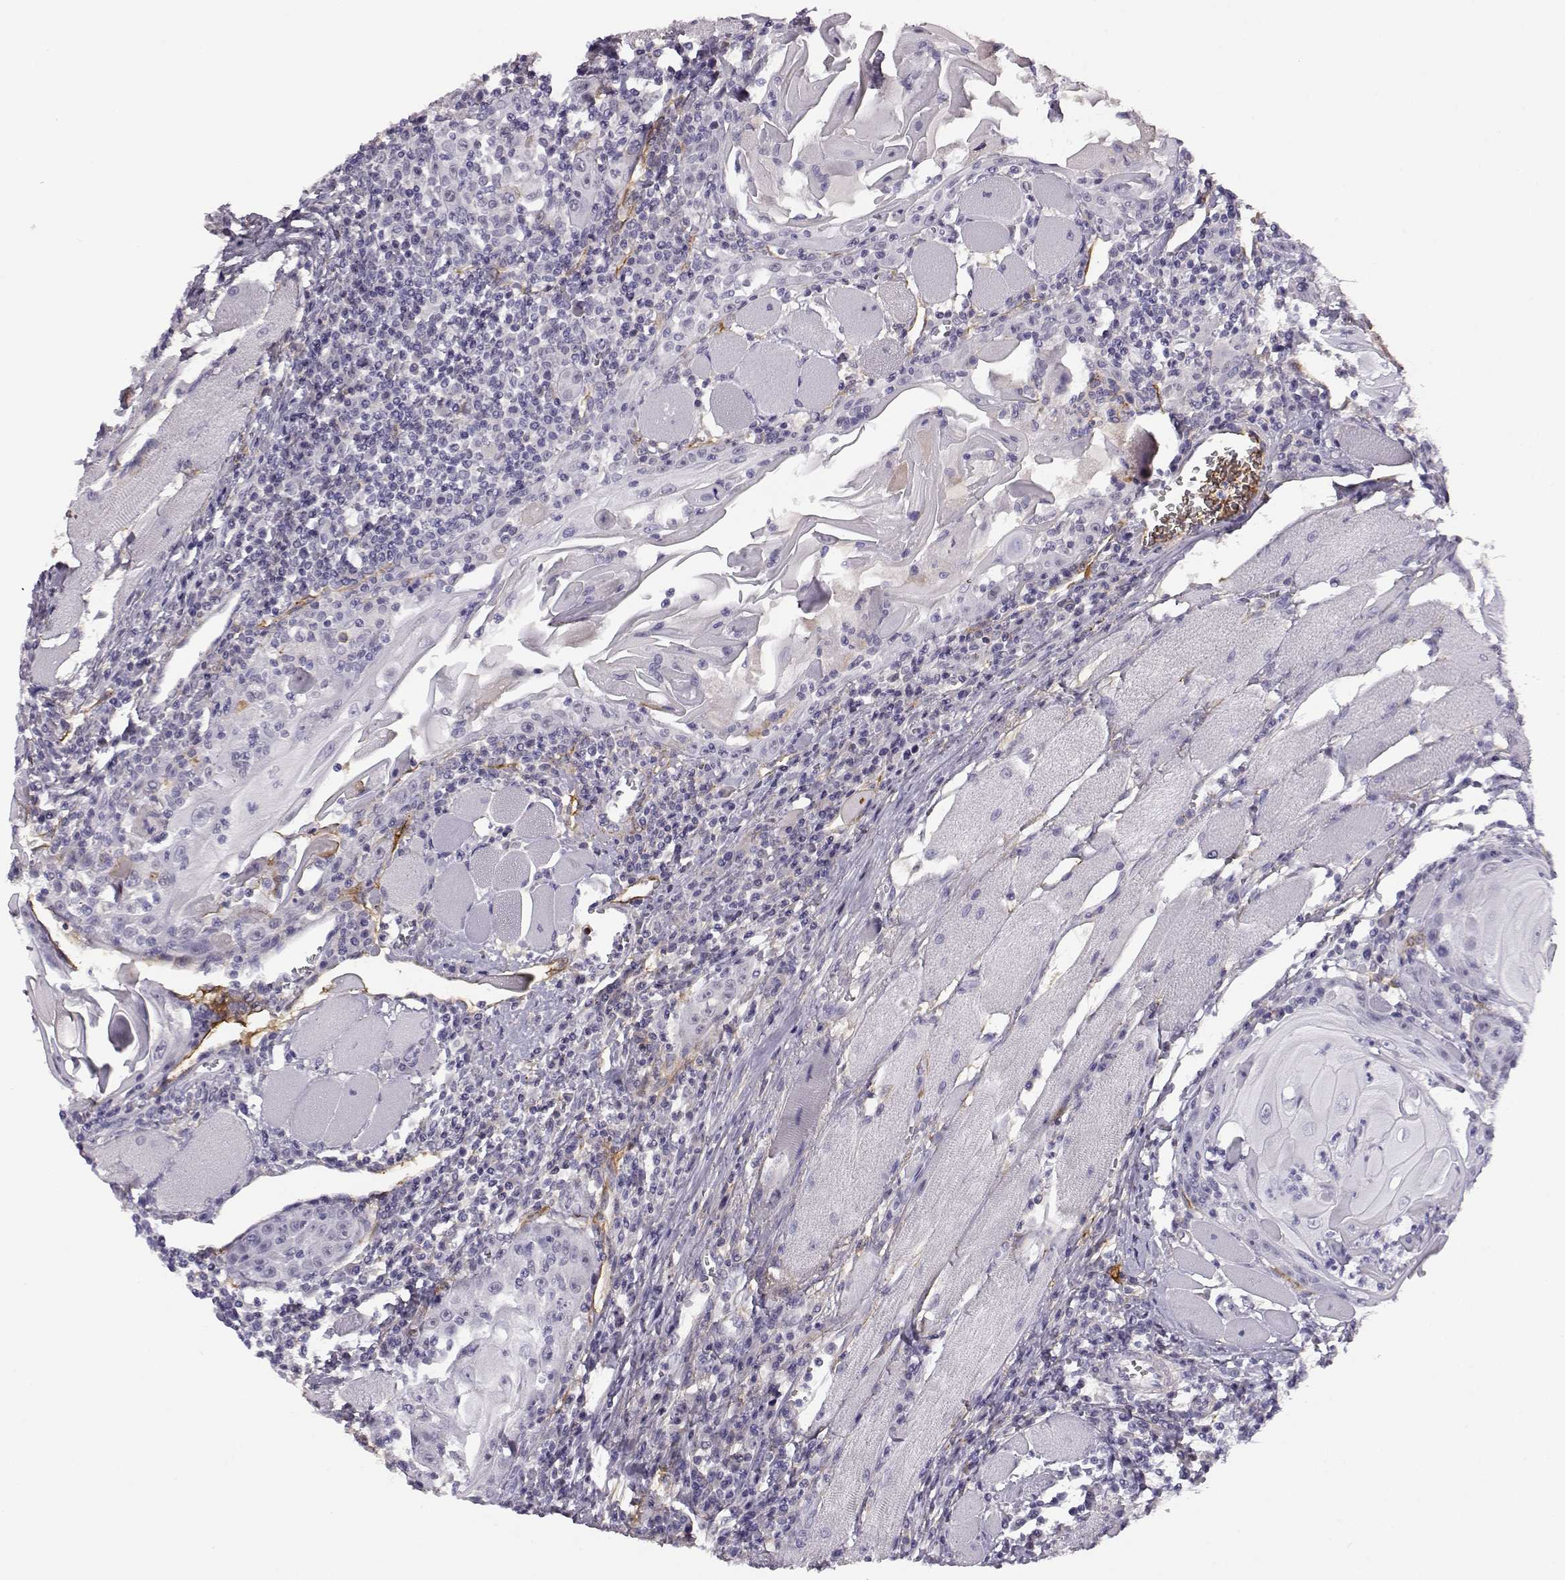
{"staining": {"intensity": "negative", "quantity": "none", "location": "none"}, "tissue": "head and neck cancer", "cell_type": "Tumor cells", "image_type": "cancer", "snomed": [{"axis": "morphology", "description": "Normal tissue, NOS"}, {"axis": "morphology", "description": "Squamous cell carcinoma, NOS"}, {"axis": "topography", "description": "Oral tissue"}, {"axis": "topography", "description": "Head-Neck"}], "caption": "IHC histopathology image of head and neck squamous cell carcinoma stained for a protein (brown), which demonstrates no staining in tumor cells. Nuclei are stained in blue.", "gene": "TRIM69", "patient": {"sex": "male", "age": 52}}